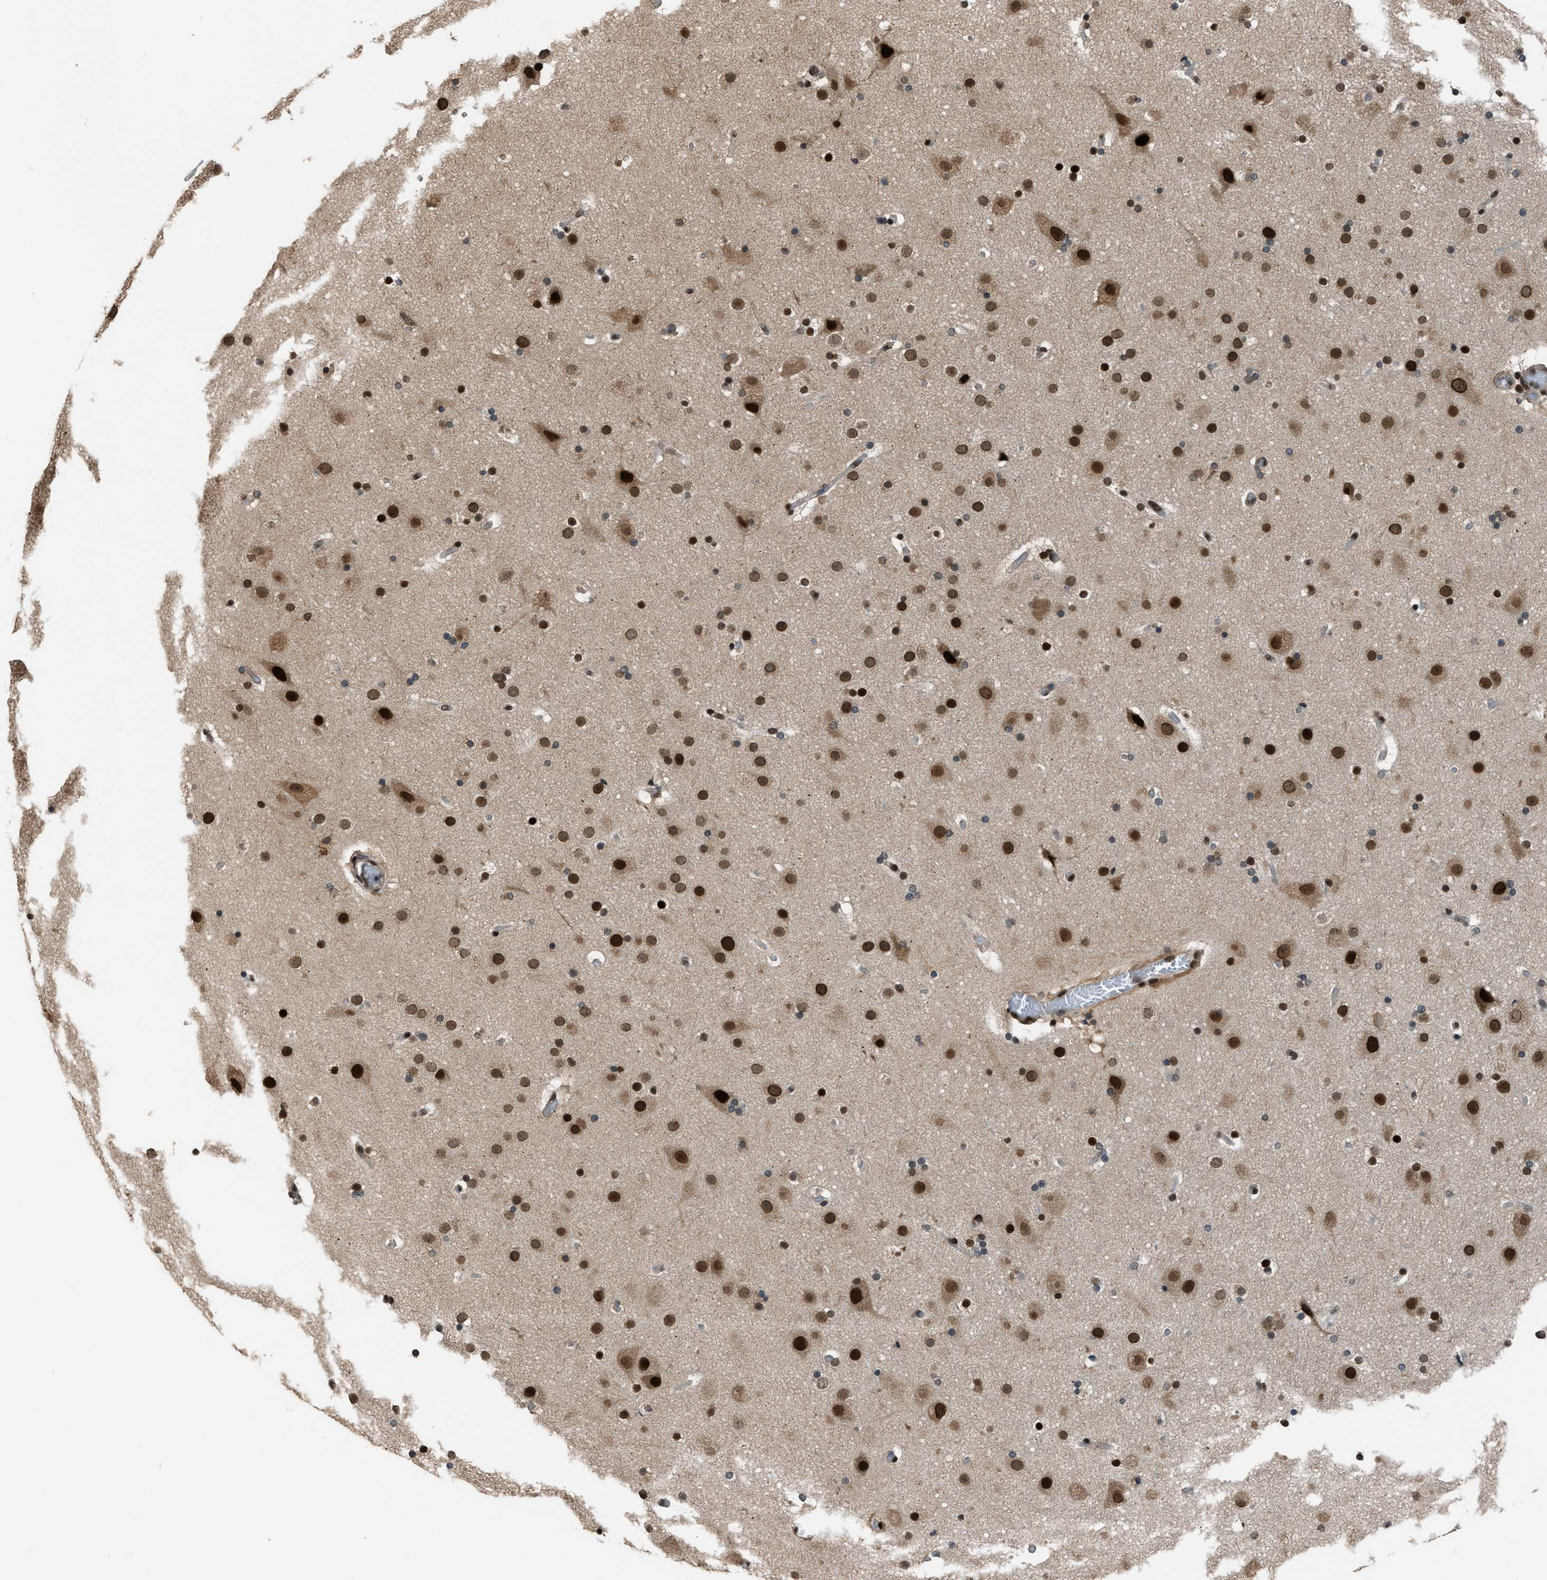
{"staining": {"intensity": "moderate", "quantity": "25%-75%", "location": "cytoplasmic/membranous,nuclear"}, "tissue": "cerebral cortex", "cell_type": "Endothelial cells", "image_type": "normal", "snomed": [{"axis": "morphology", "description": "Normal tissue, NOS"}, {"axis": "topography", "description": "Cerebral cortex"}], "caption": "Immunohistochemical staining of benign cerebral cortex displays moderate cytoplasmic/membranous,nuclear protein staining in about 25%-75% of endothelial cells.", "gene": "KPNA6", "patient": {"sex": "male", "age": 57}}